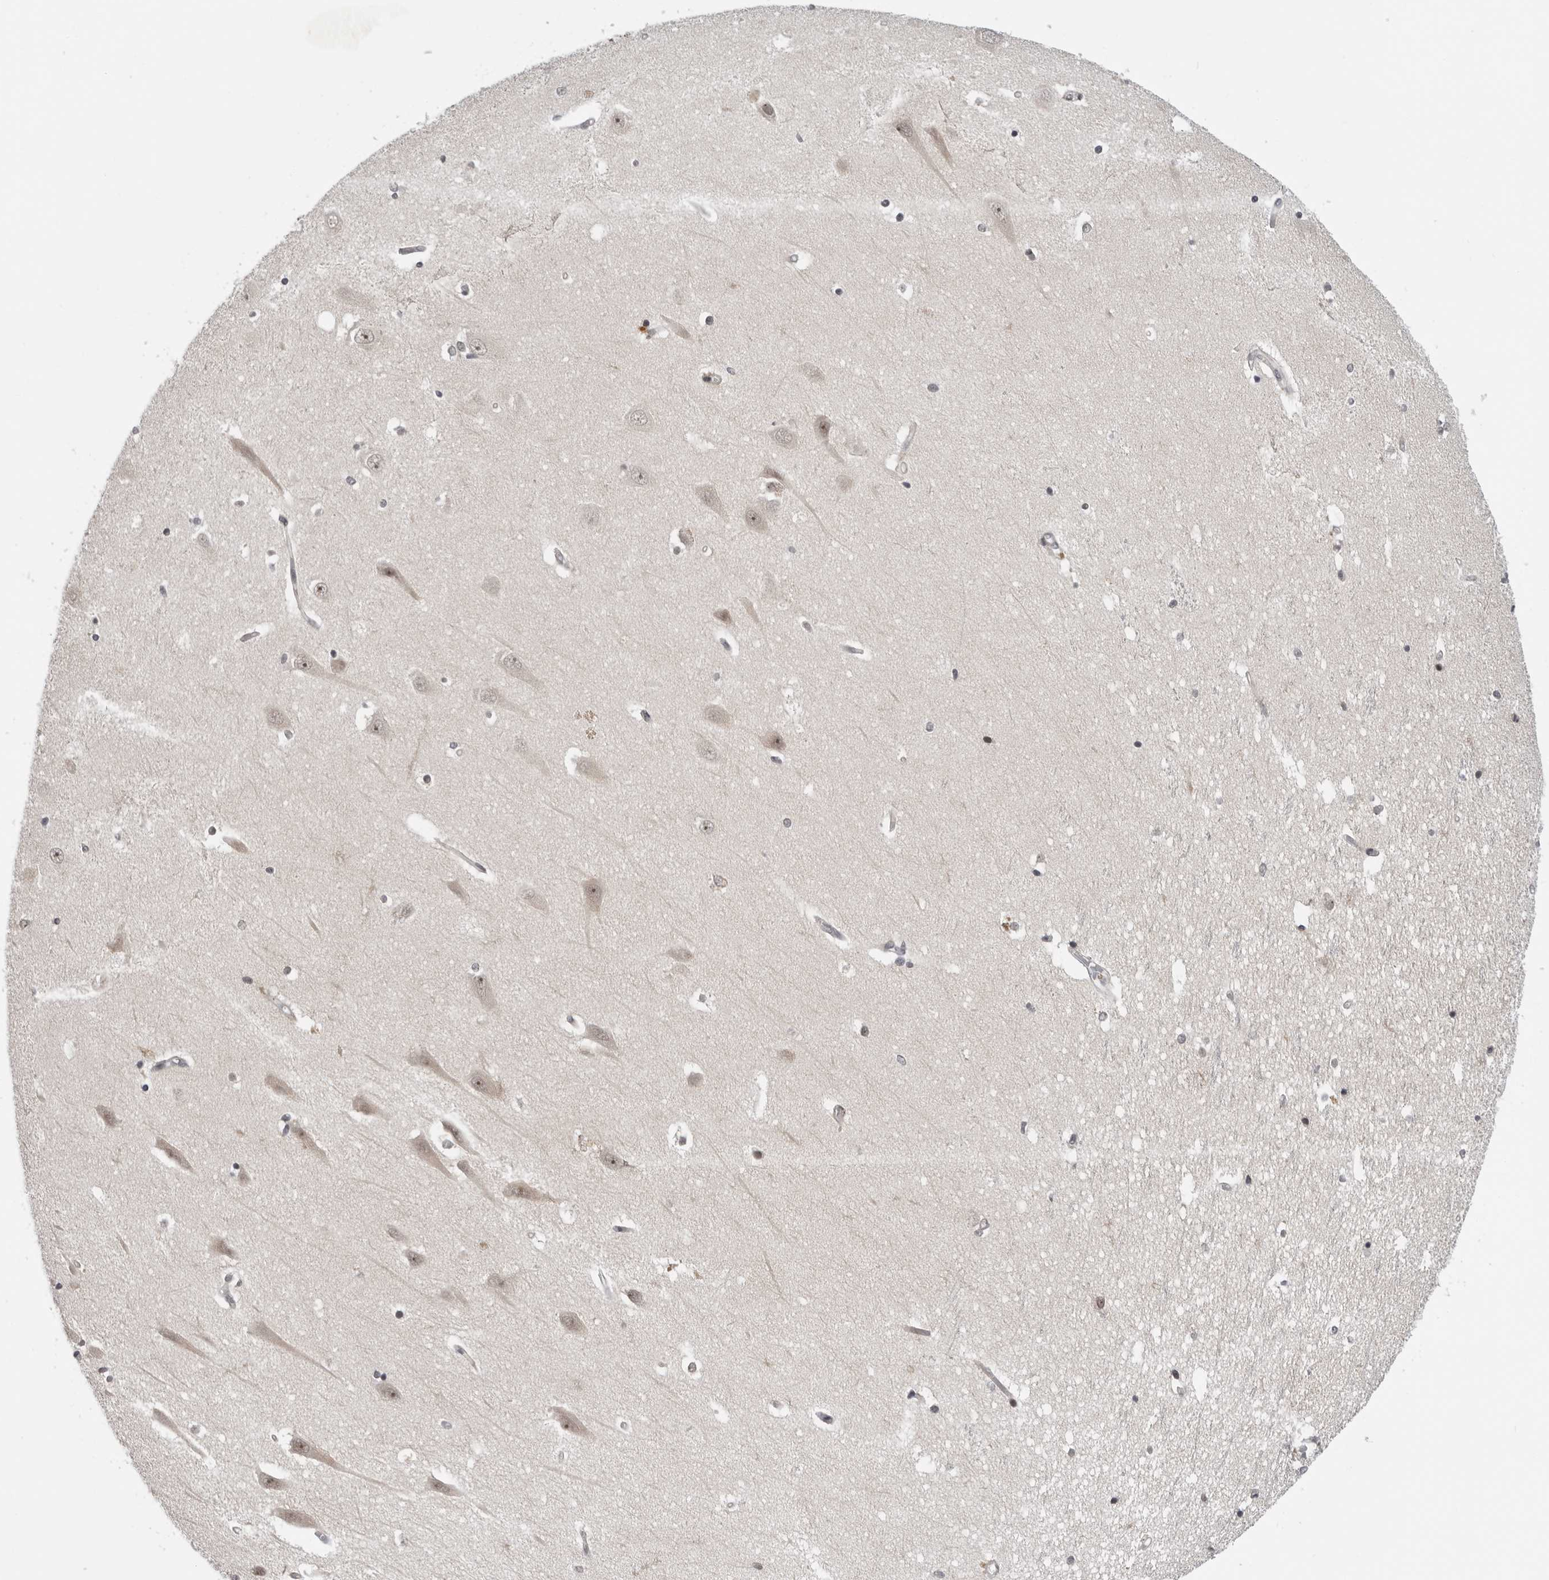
{"staining": {"intensity": "weak", "quantity": "<25%", "location": "nuclear"}, "tissue": "hippocampus", "cell_type": "Glial cells", "image_type": "normal", "snomed": [{"axis": "morphology", "description": "Normal tissue, NOS"}, {"axis": "topography", "description": "Hippocampus"}], "caption": "A high-resolution image shows immunohistochemistry staining of normal hippocampus, which shows no significant positivity in glial cells.", "gene": "ALPK2", "patient": {"sex": "male", "age": 45}}